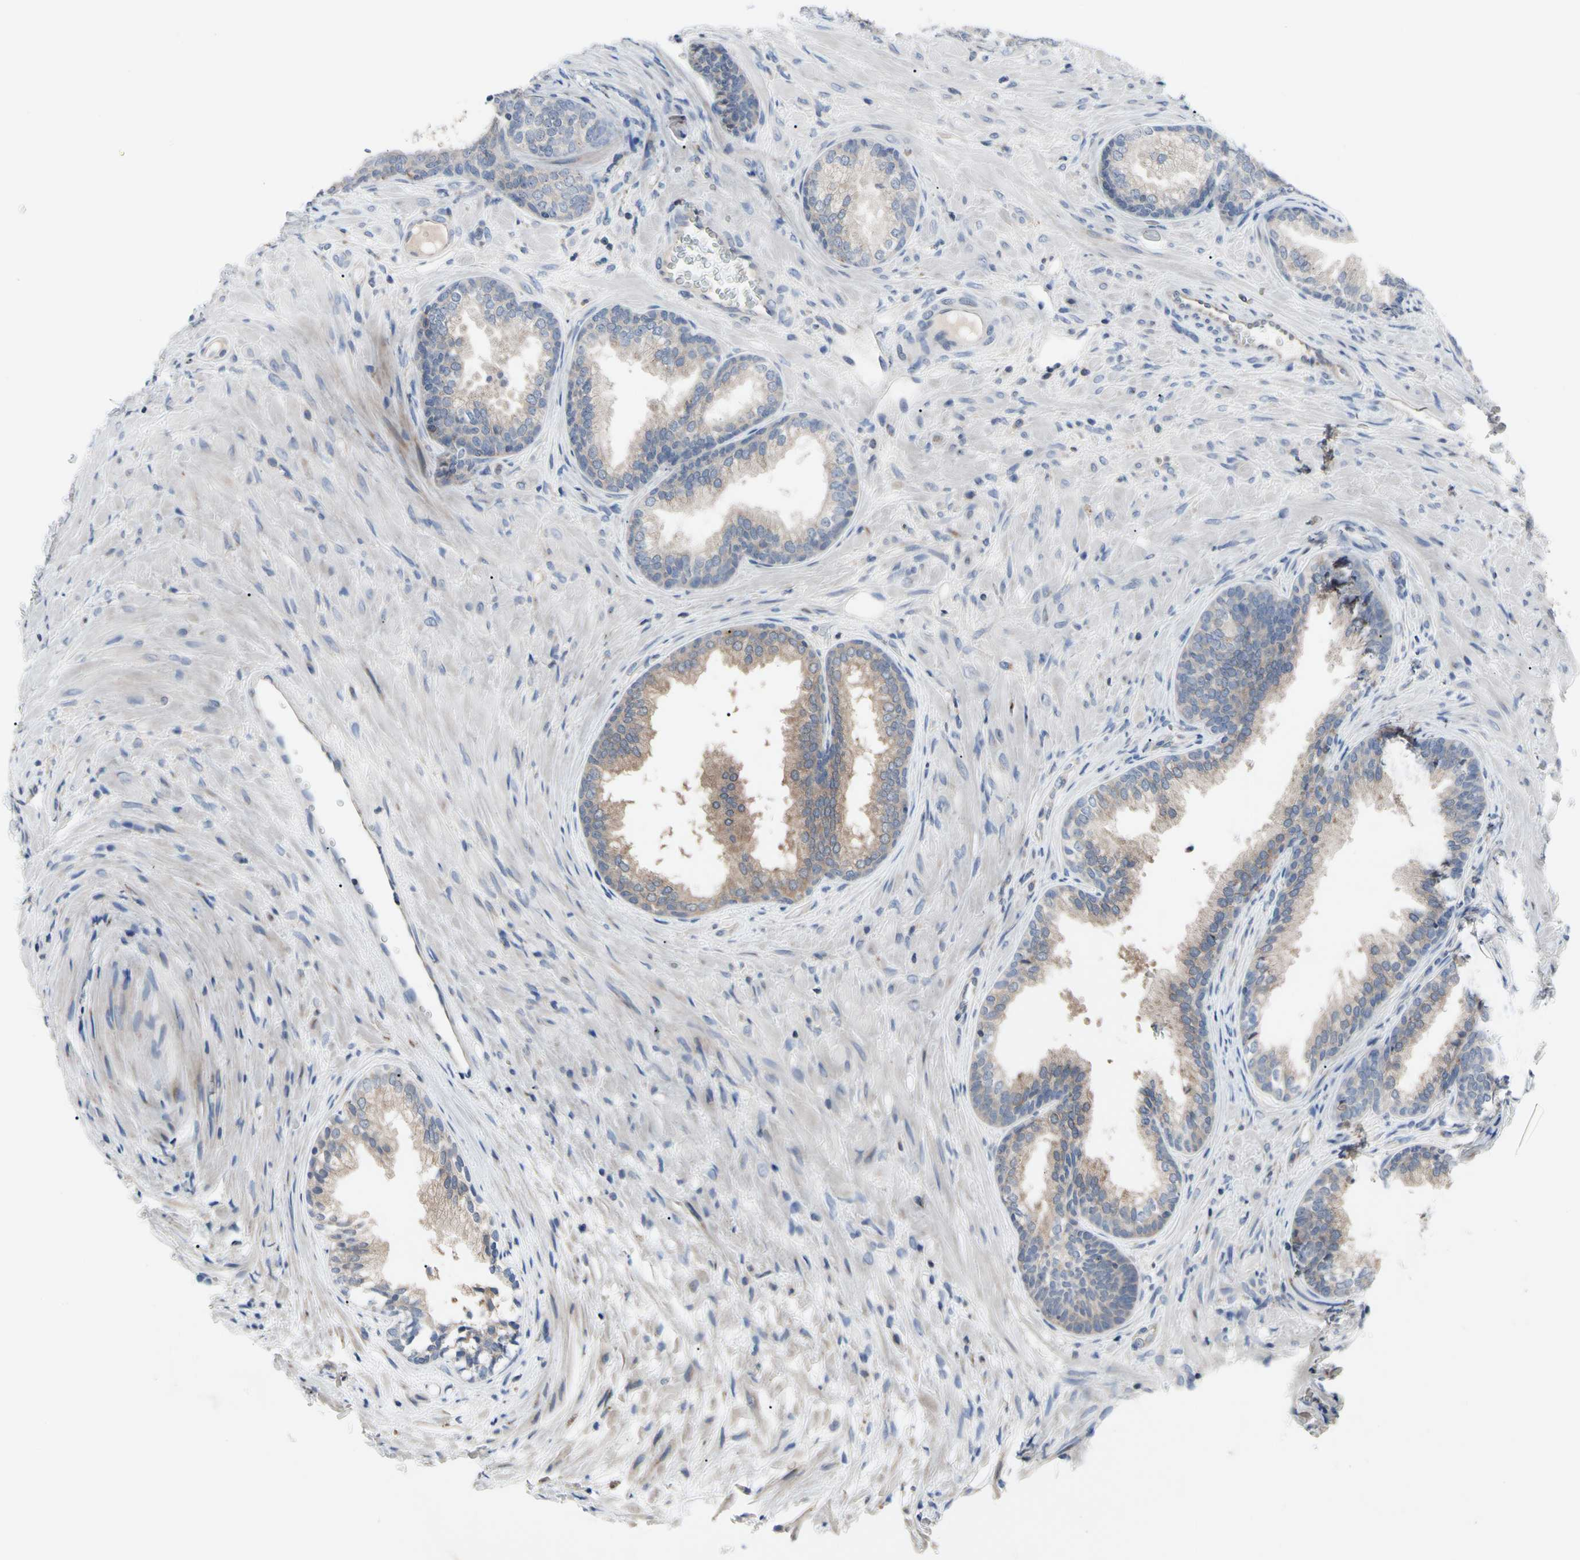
{"staining": {"intensity": "moderate", "quantity": ">75%", "location": "cytoplasmic/membranous"}, "tissue": "prostate", "cell_type": "Glandular cells", "image_type": "normal", "snomed": [{"axis": "morphology", "description": "Normal tissue, NOS"}, {"axis": "topography", "description": "Prostate"}], "caption": "DAB immunohistochemical staining of unremarkable prostate demonstrates moderate cytoplasmic/membranous protein positivity in approximately >75% of glandular cells. (DAB = brown stain, brightfield microscopy at high magnification).", "gene": "MMEL1", "patient": {"sex": "male", "age": 76}}